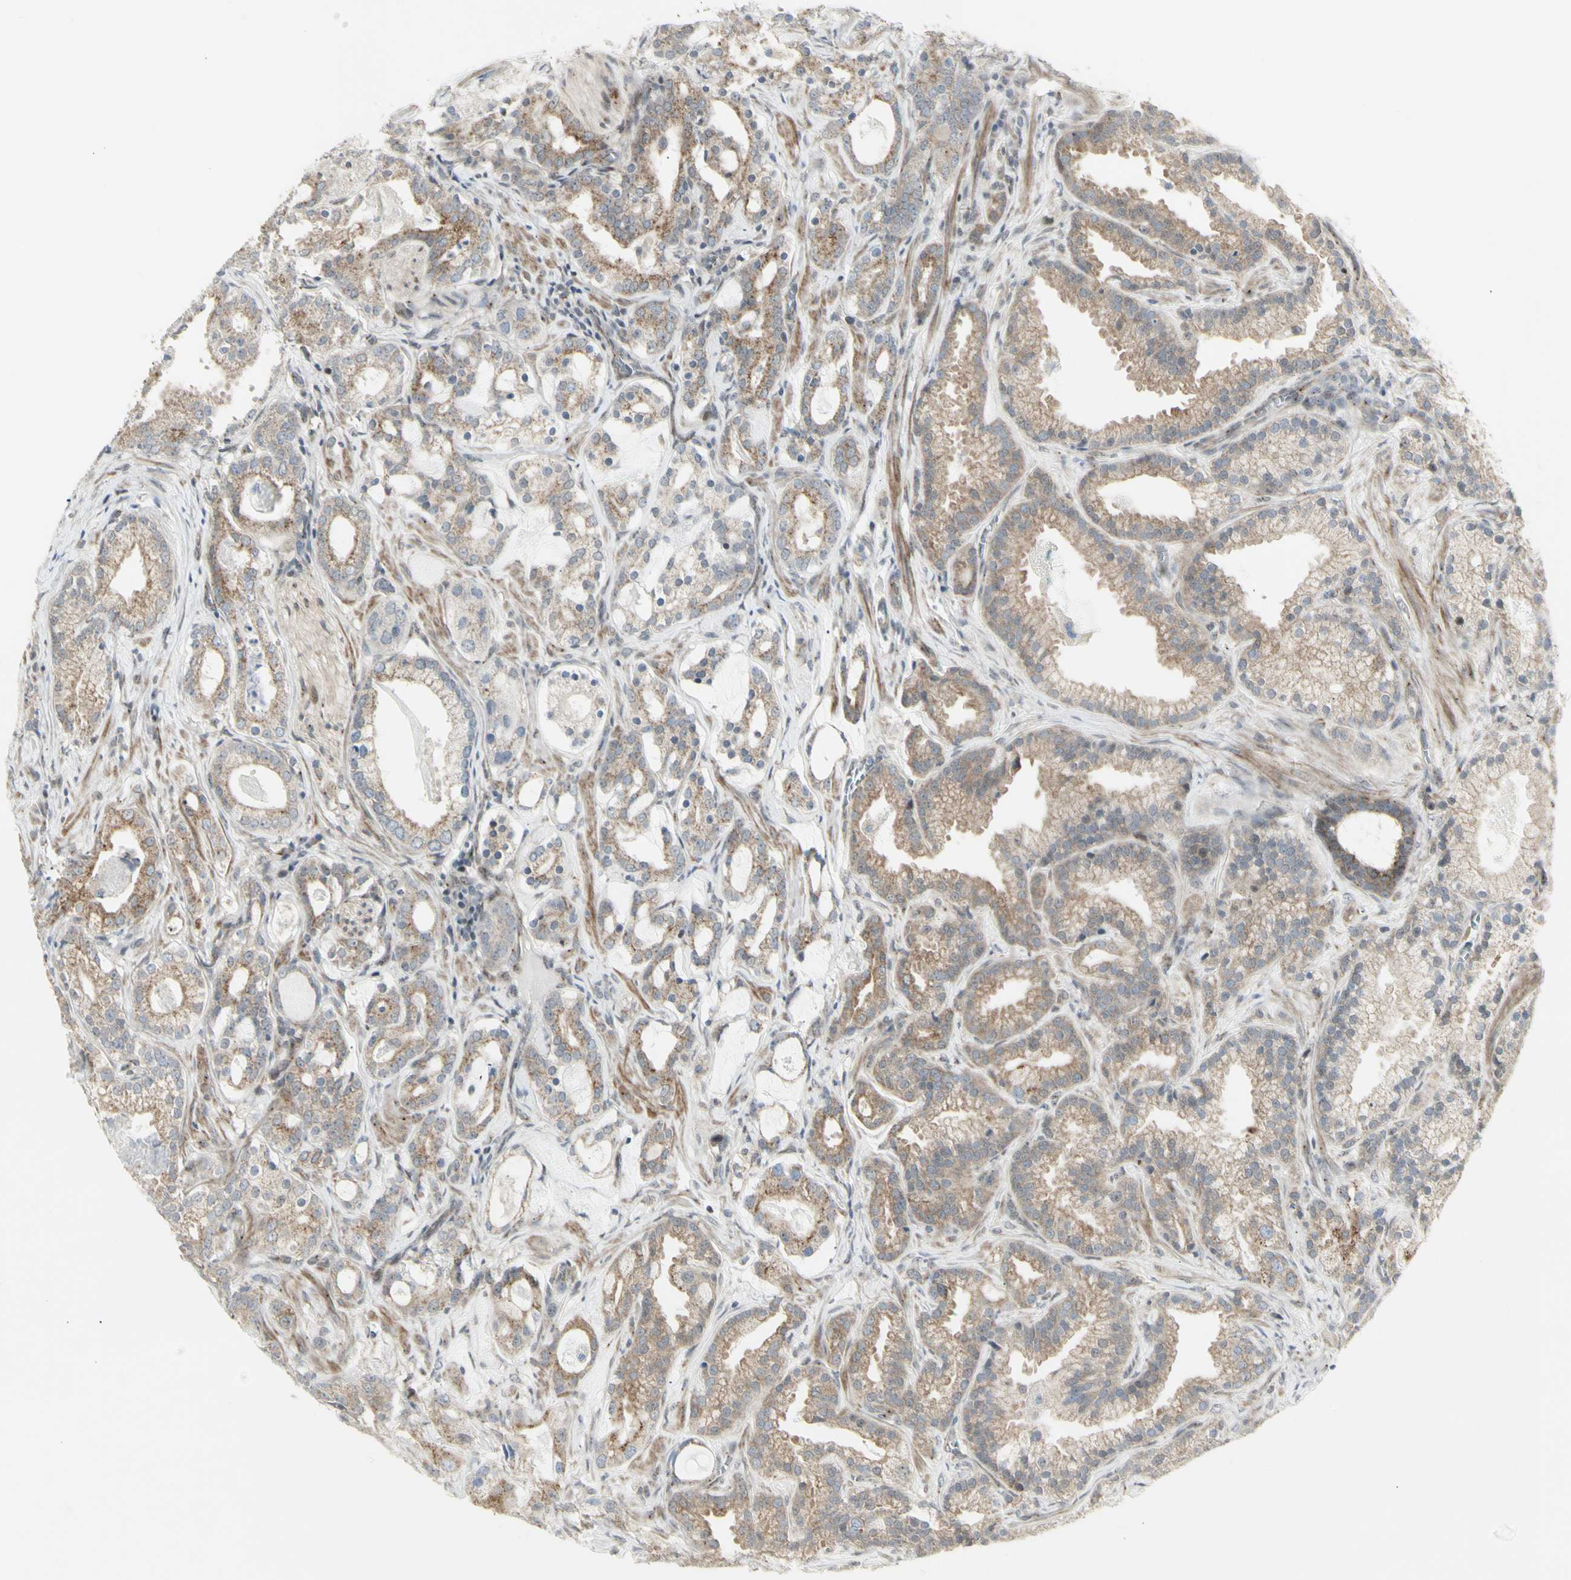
{"staining": {"intensity": "weak", "quantity": ">75%", "location": "cytoplasmic/membranous"}, "tissue": "prostate cancer", "cell_type": "Tumor cells", "image_type": "cancer", "snomed": [{"axis": "morphology", "description": "Adenocarcinoma, Low grade"}, {"axis": "topography", "description": "Prostate"}], "caption": "Immunohistochemistry (DAB (3,3'-diaminobenzidine)) staining of human prostate cancer (adenocarcinoma (low-grade)) shows weak cytoplasmic/membranous protein staining in approximately >75% of tumor cells.", "gene": "DHRS7B", "patient": {"sex": "male", "age": 59}}